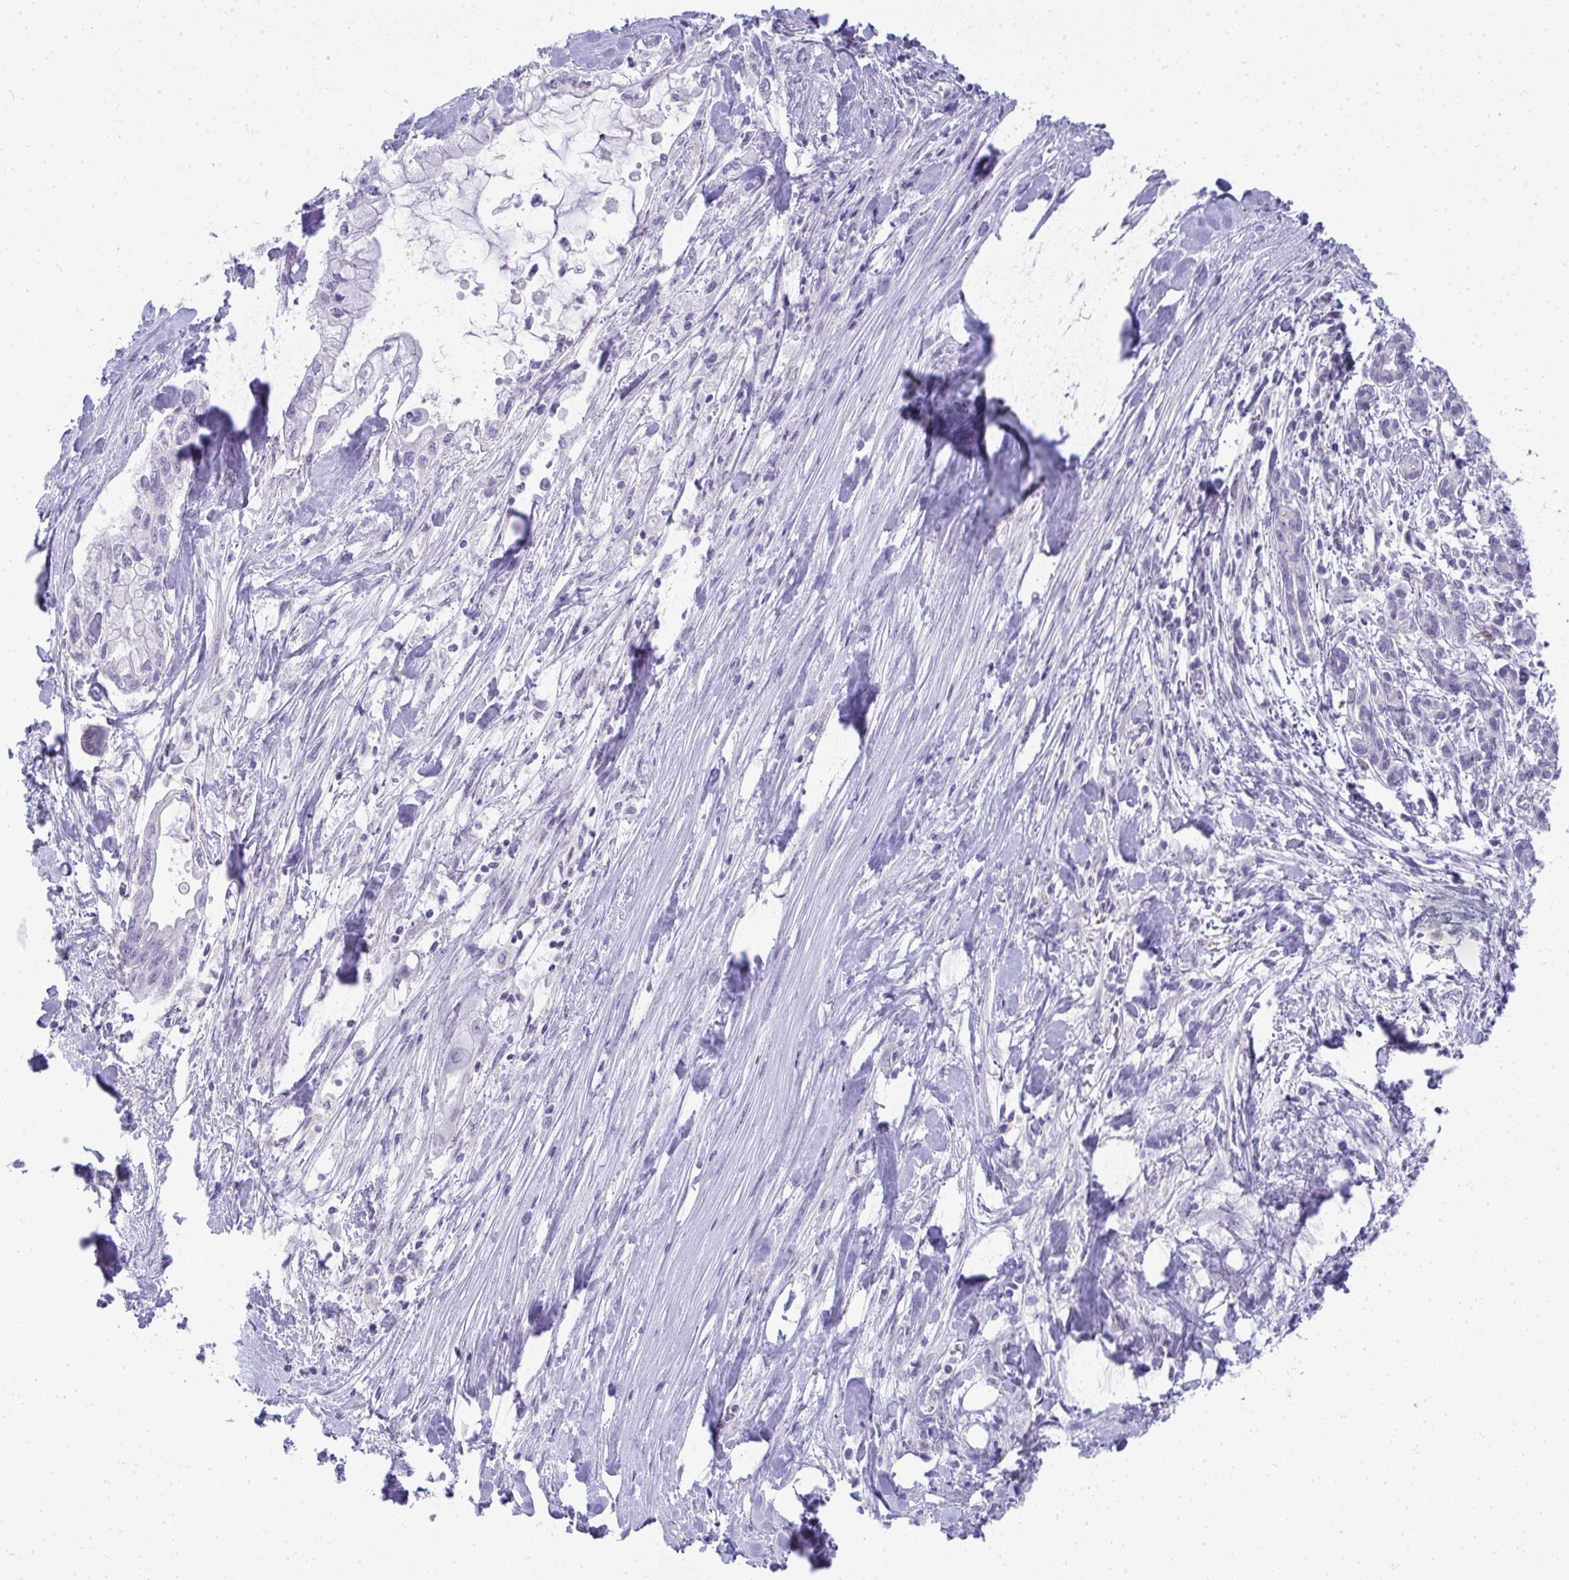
{"staining": {"intensity": "negative", "quantity": "none", "location": "none"}, "tissue": "pancreatic cancer", "cell_type": "Tumor cells", "image_type": "cancer", "snomed": [{"axis": "morphology", "description": "Adenocarcinoma, NOS"}, {"axis": "topography", "description": "Pancreas"}], "caption": "An IHC photomicrograph of adenocarcinoma (pancreatic) is shown. There is no staining in tumor cells of adenocarcinoma (pancreatic).", "gene": "TMEM82", "patient": {"sex": "male", "age": 48}}